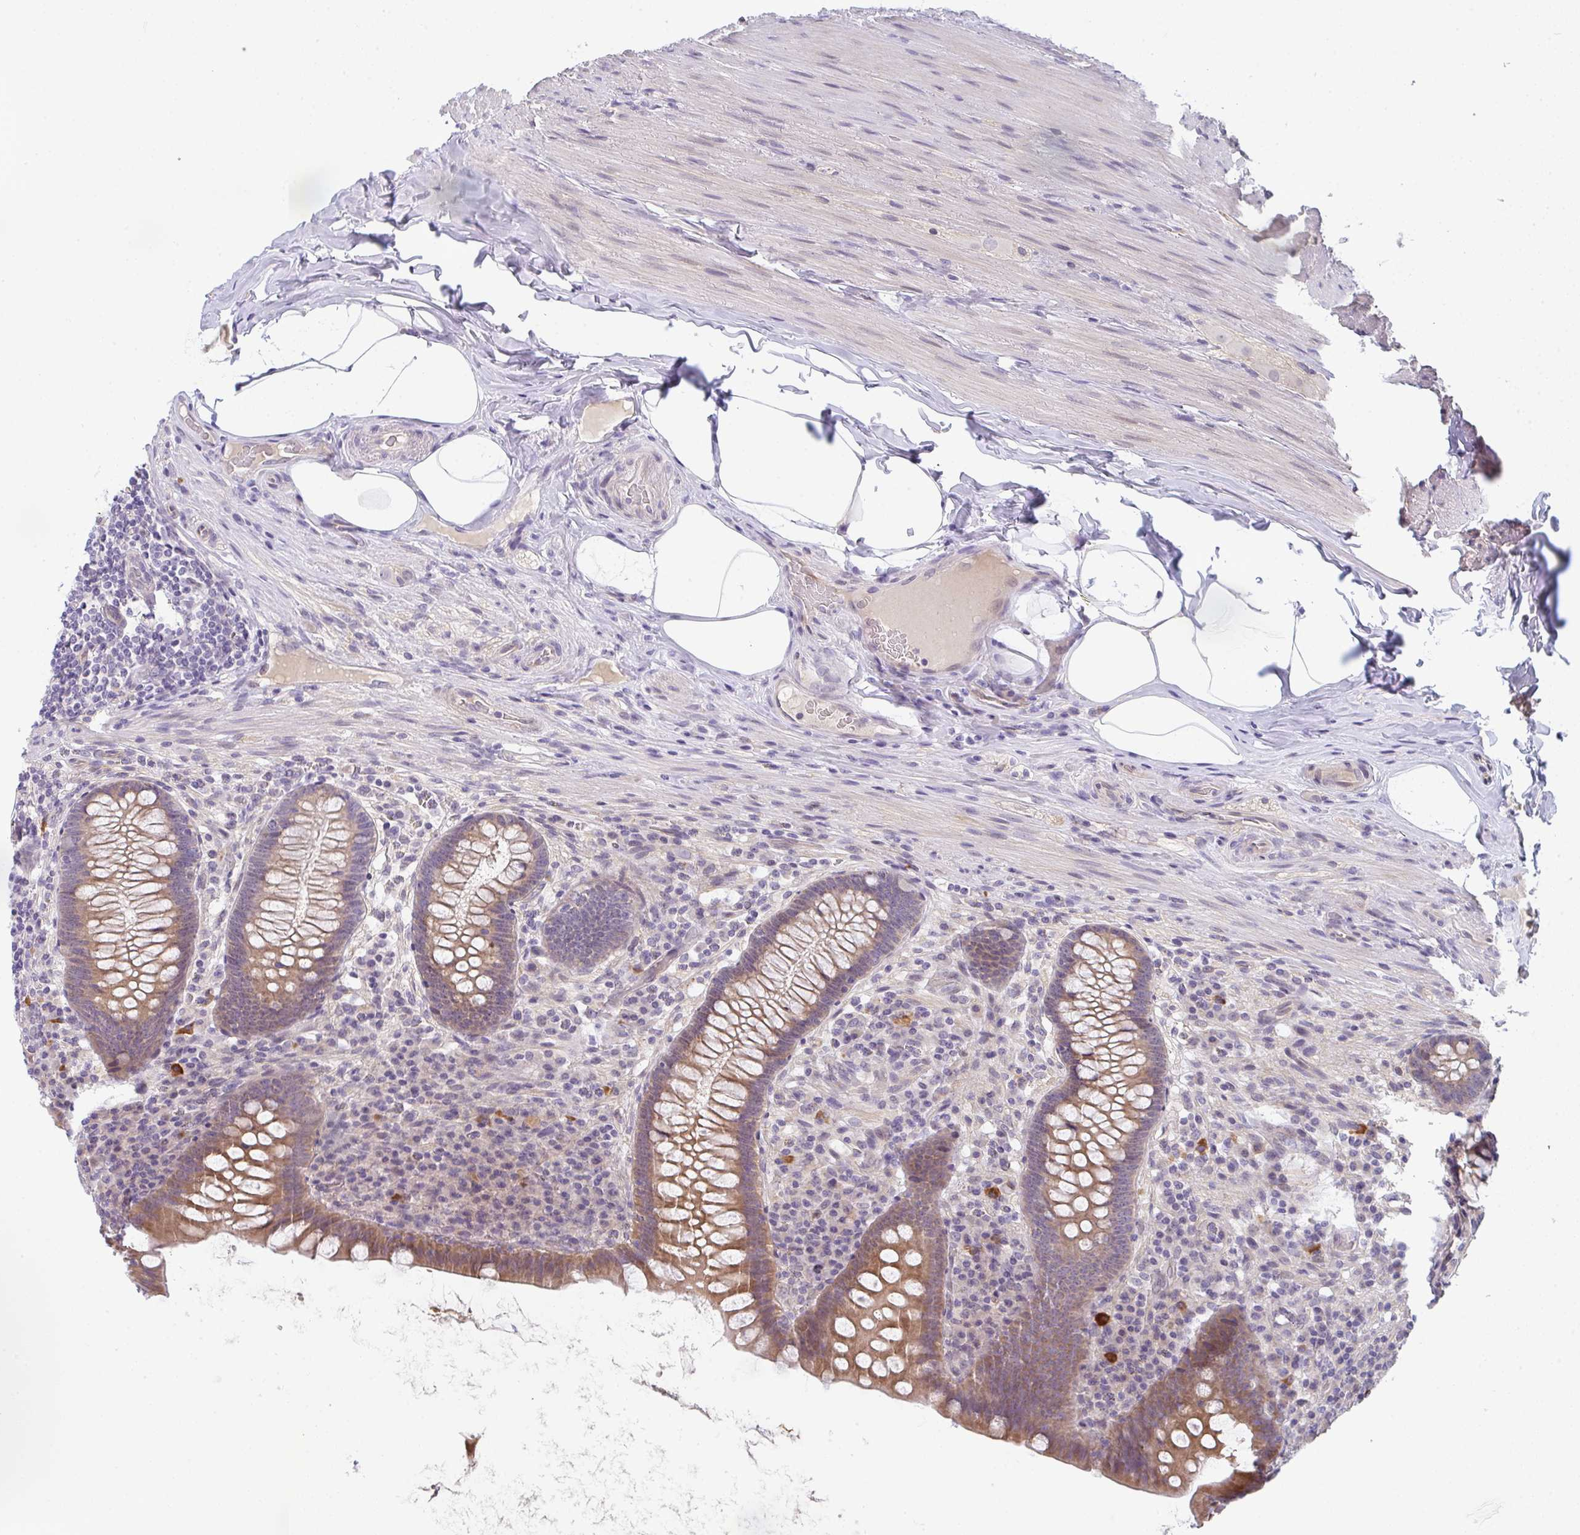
{"staining": {"intensity": "moderate", "quantity": ">75%", "location": "cytoplasmic/membranous"}, "tissue": "appendix", "cell_type": "Glandular cells", "image_type": "normal", "snomed": [{"axis": "morphology", "description": "Normal tissue, NOS"}, {"axis": "topography", "description": "Appendix"}], "caption": "IHC photomicrograph of benign appendix: human appendix stained using IHC reveals medium levels of moderate protein expression localized specifically in the cytoplasmic/membranous of glandular cells, appearing as a cytoplasmic/membranous brown color.", "gene": "TNFRSF10A", "patient": {"sex": "male", "age": 71}}